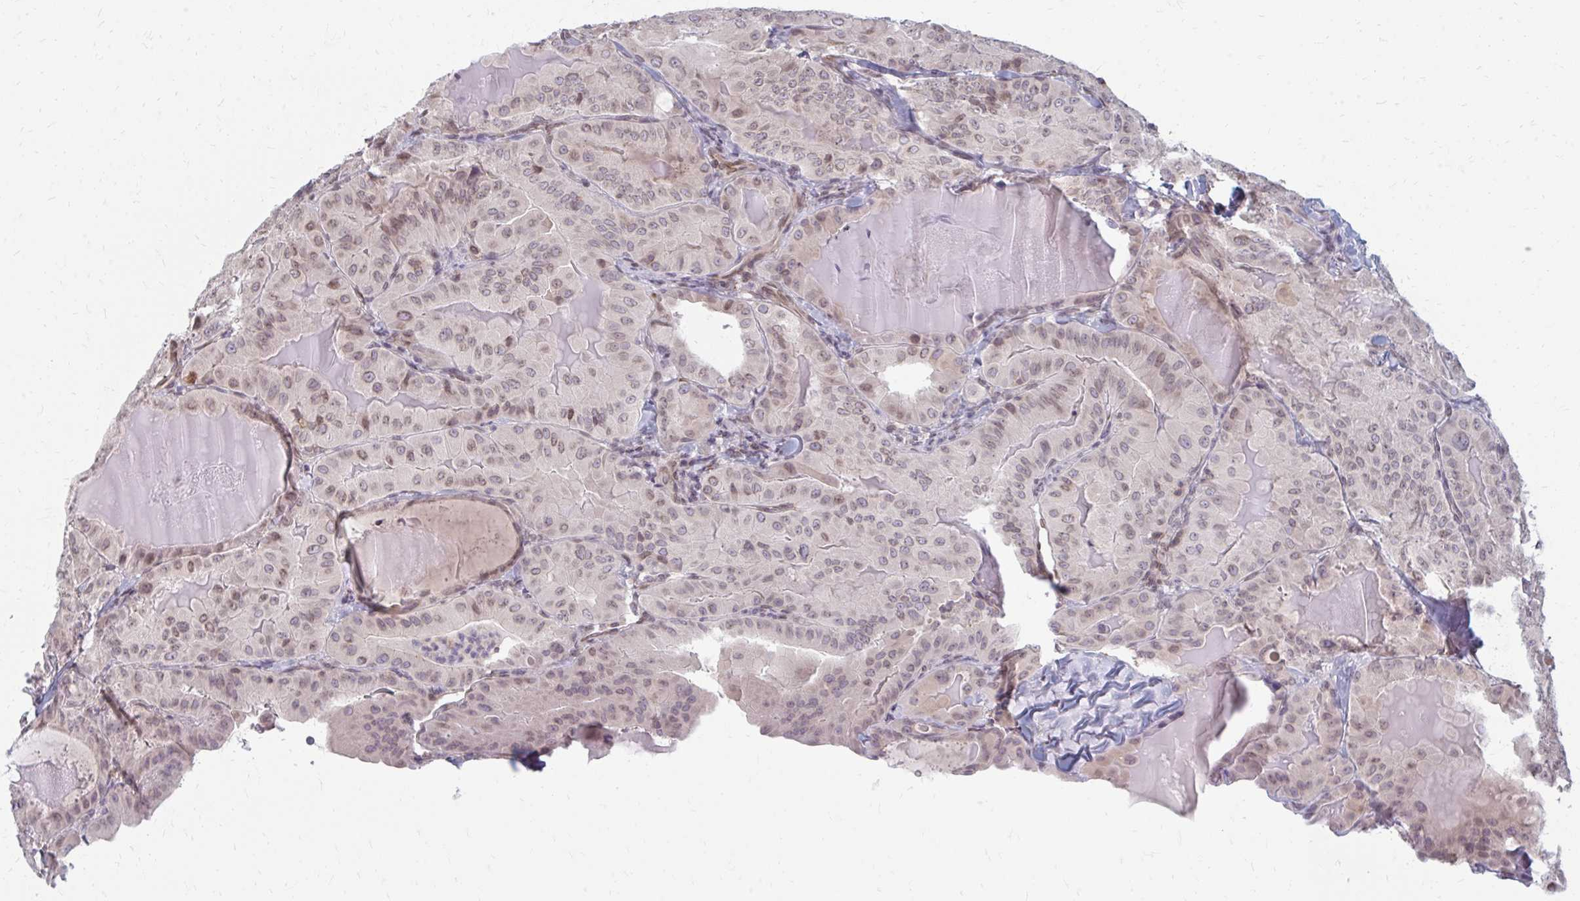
{"staining": {"intensity": "weak", "quantity": "<25%", "location": "nuclear"}, "tissue": "thyroid cancer", "cell_type": "Tumor cells", "image_type": "cancer", "snomed": [{"axis": "morphology", "description": "Papillary adenocarcinoma, NOS"}, {"axis": "topography", "description": "Thyroid gland"}], "caption": "DAB (3,3'-diaminobenzidine) immunohistochemical staining of human thyroid cancer reveals no significant expression in tumor cells. Nuclei are stained in blue.", "gene": "GPC5", "patient": {"sex": "female", "age": 68}}